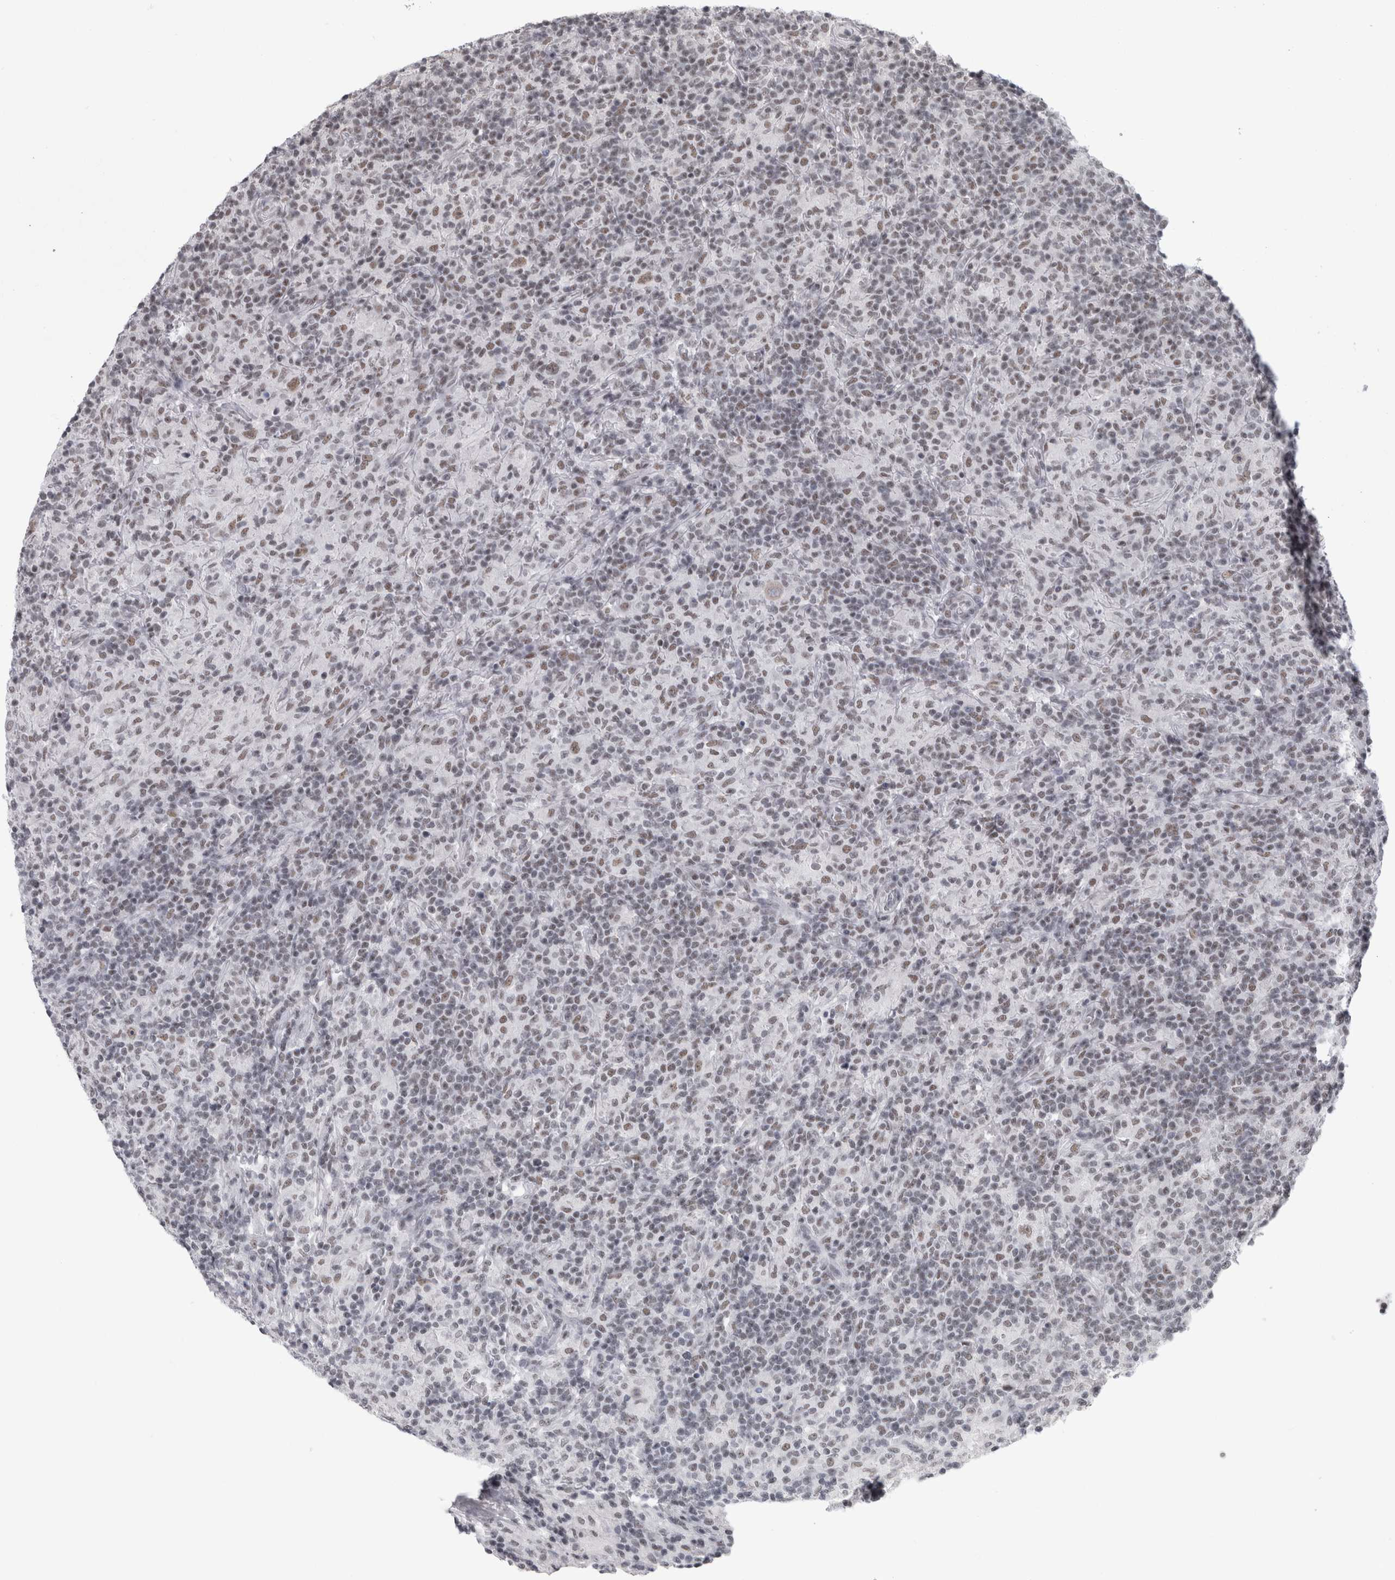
{"staining": {"intensity": "weak", "quantity": ">75%", "location": "nuclear"}, "tissue": "lymphoma", "cell_type": "Tumor cells", "image_type": "cancer", "snomed": [{"axis": "morphology", "description": "Hodgkin's disease, NOS"}, {"axis": "topography", "description": "Lymph node"}], "caption": "An IHC photomicrograph of neoplastic tissue is shown. Protein staining in brown labels weak nuclear positivity in lymphoma within tumor cells.", "gene": "ARID4B", "patient": {"sex": "male", "age": 70}}